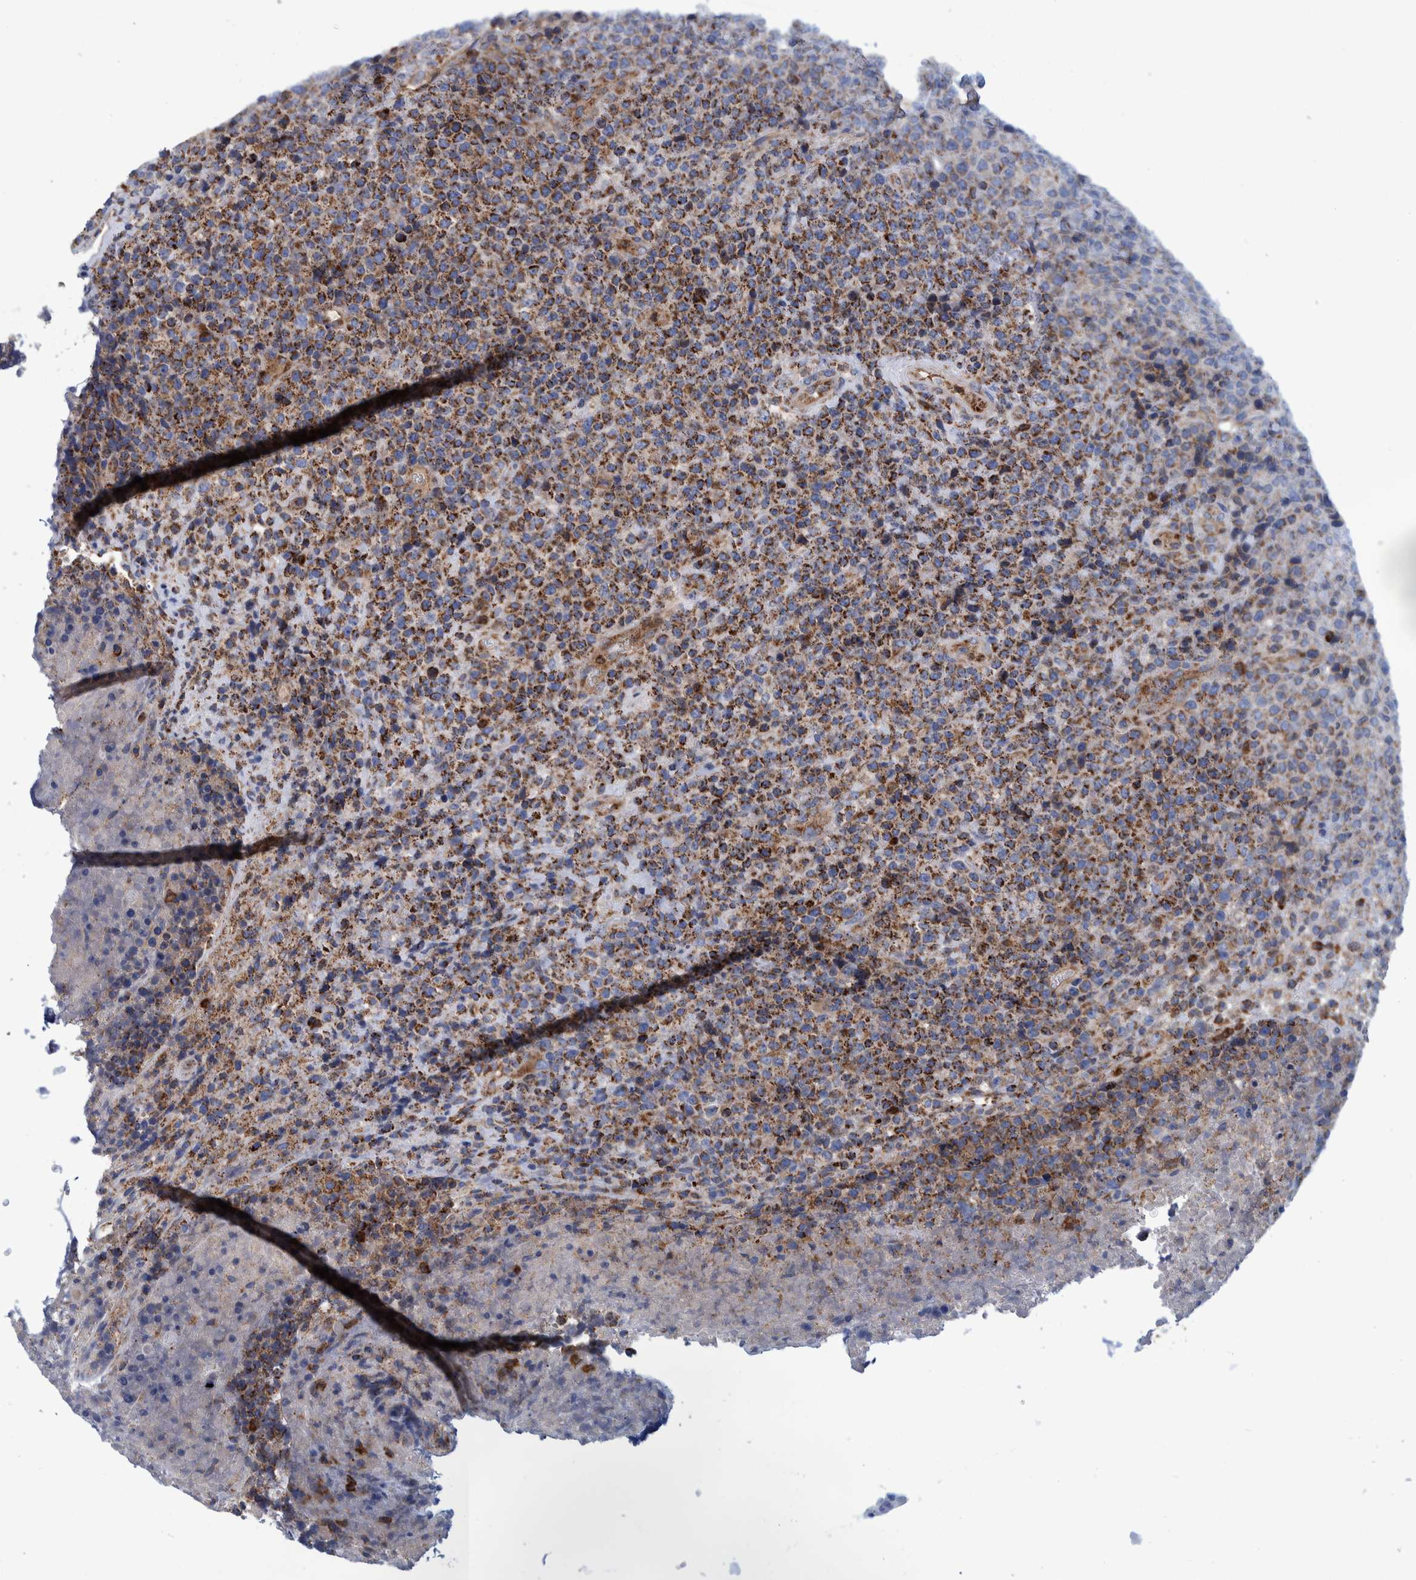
{"staining": {"intensity": "strong", "quantity": ">75%", "location": "cytoplasmic/membranous"}, "tissue": "lymphoma", "cell_type": "Tumor cells", "image_type": "cancer", "snomed": [{"axis": "morphology", "description": "Malignant lymphoma, non-Hodgkin's type, High grade"}, {"axis": "topography", "description": "Lymph node"}], "caption": "Immunohistochemistry (IHC) histopathology image of human lymphoma stained for a protein (brown), which shows high levels of strong cytoplasmic/membranous expression in about >75% of tumor cells.", "gene": "BZW2", "patient": {"sex": "male", "age": 13}}